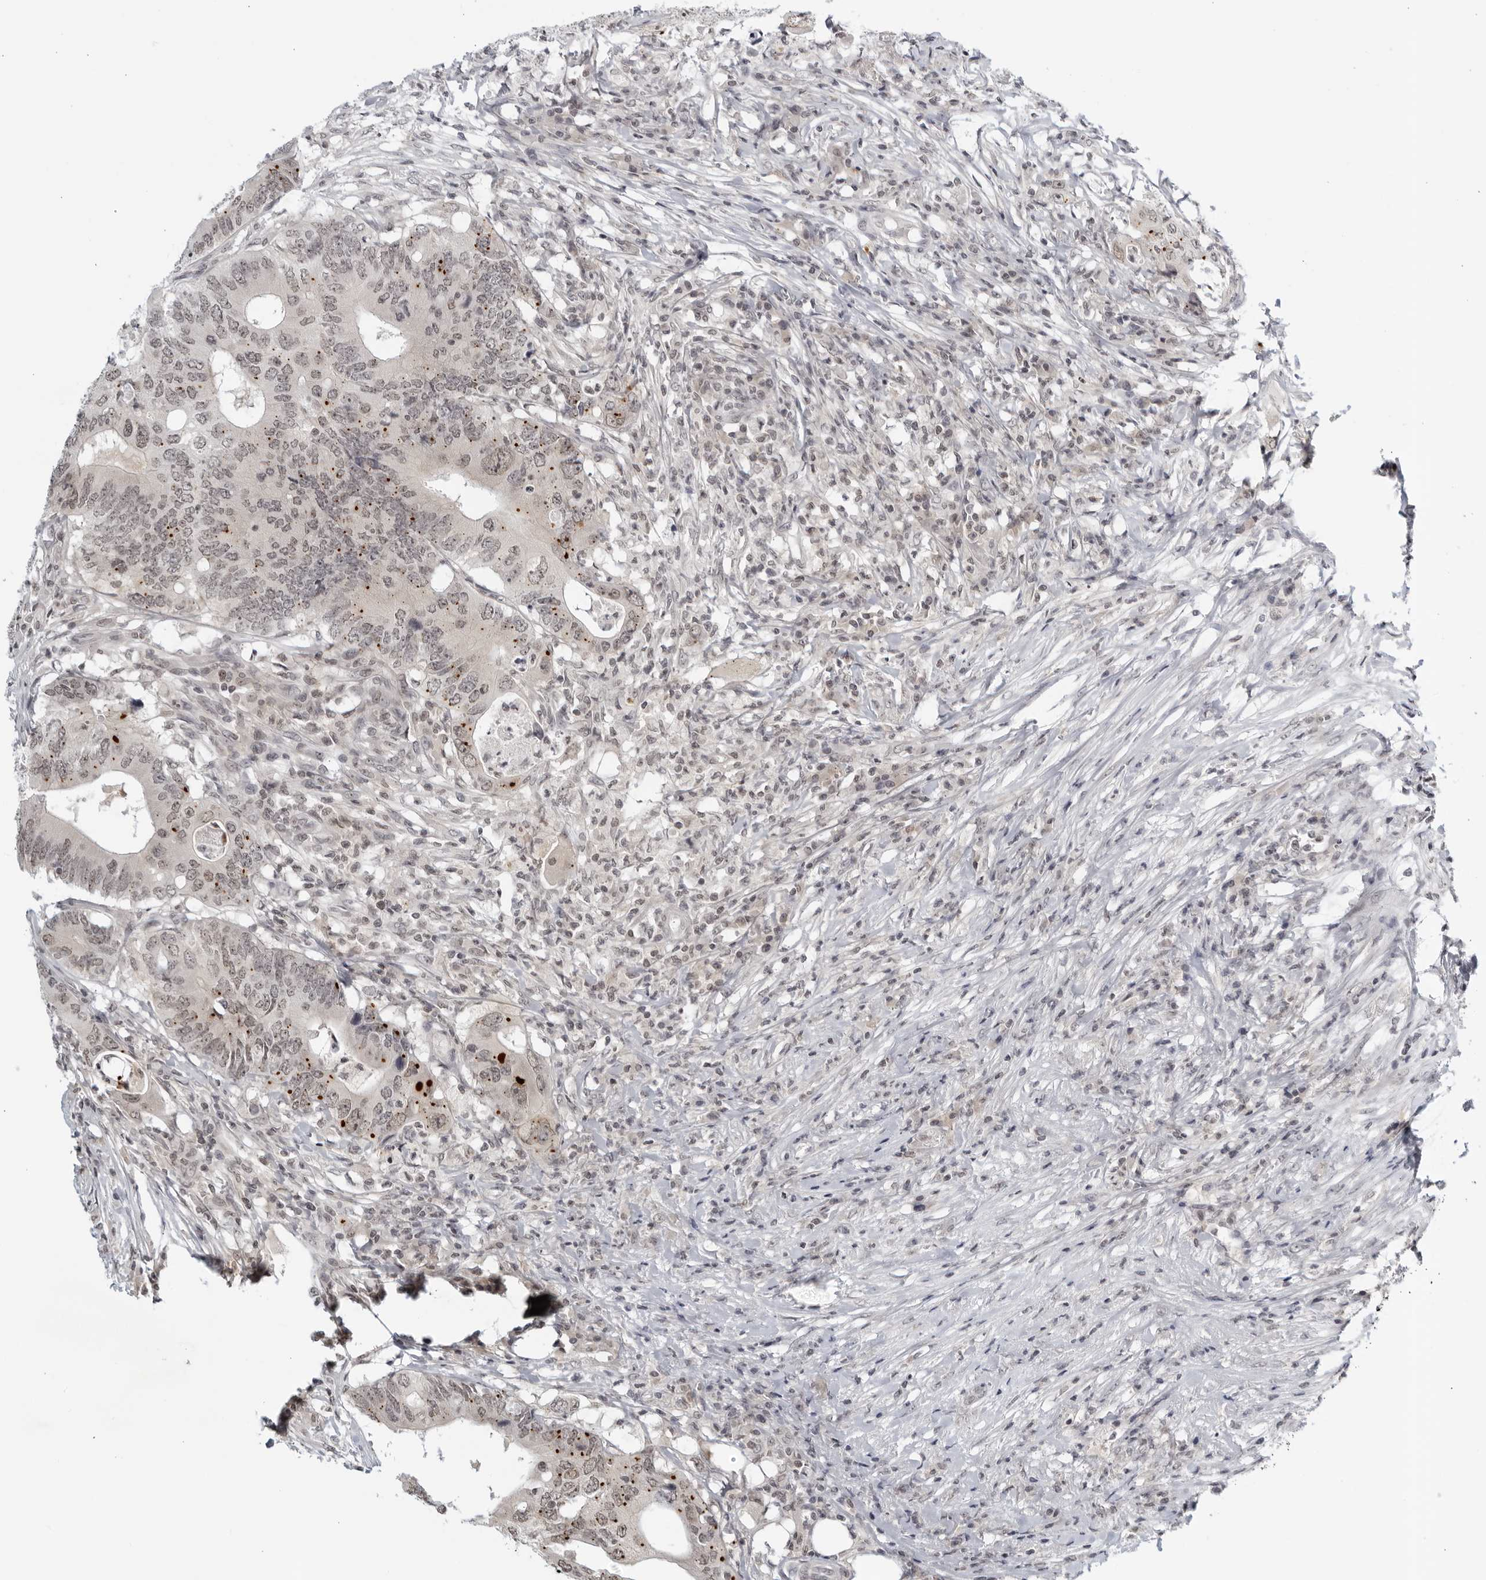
{"staining": {"intensity": "weak", "quantity": ">75%", "location": "nuclear"}, "tissue": "colorectal cancer", "cell_type": "Tumor cells", "image_type": "cancer", "snomed": [{"axis": "morphology", "description": "Adenocarcinoma, NOS"}, {"axis": "topography", "description": "Colon"}], "caption": "This is an image of immunohistochemistry staining of colorectal cancer, which shows weak expression in the nuclear of tumor cells.", "gene": "CC2D1B", "patient": {"sex": "male", "age": 71}}